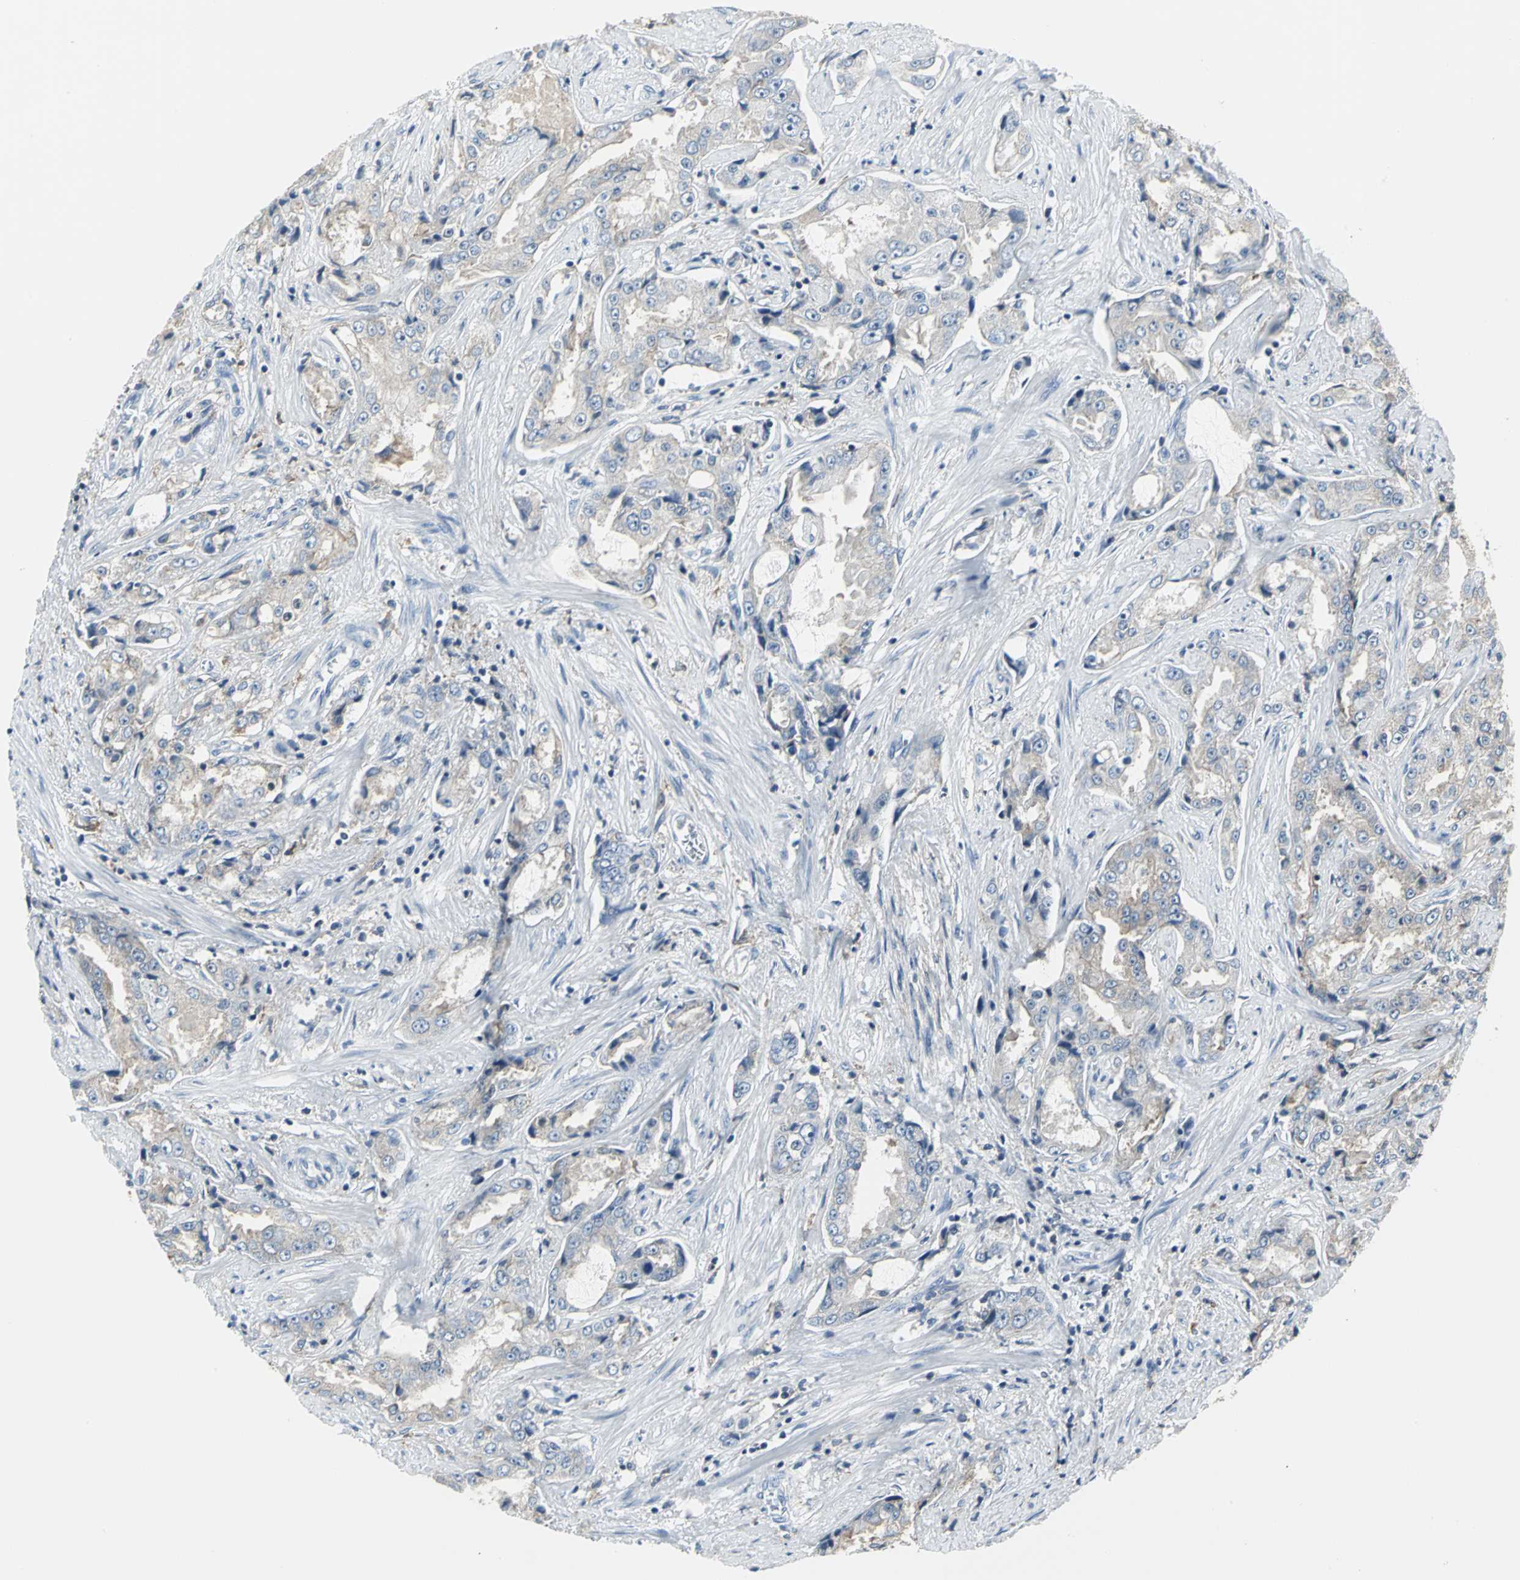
{"staining": {"intensity": "weak", "quantity": ">75%", "location": "cytoplasmic/membranous"}, "tissue": "prostate cancer", "cell_type": "Tumor cells", "image_type": "cancer", "snomed": [{"axis": "morphology", "description": "Adenocarcinoma, High grade"}, {"axis": "topography", "description": "Prostate"}], "caption": "Immunohistochemistry of high-grade adenocarcinoma (prostate) displays low levels of weak cytoplasmic/membranous staining in about >75% of tumor cells.", "gene": "IQGAP2", "patient": {"sex": "male", "age": 73}}